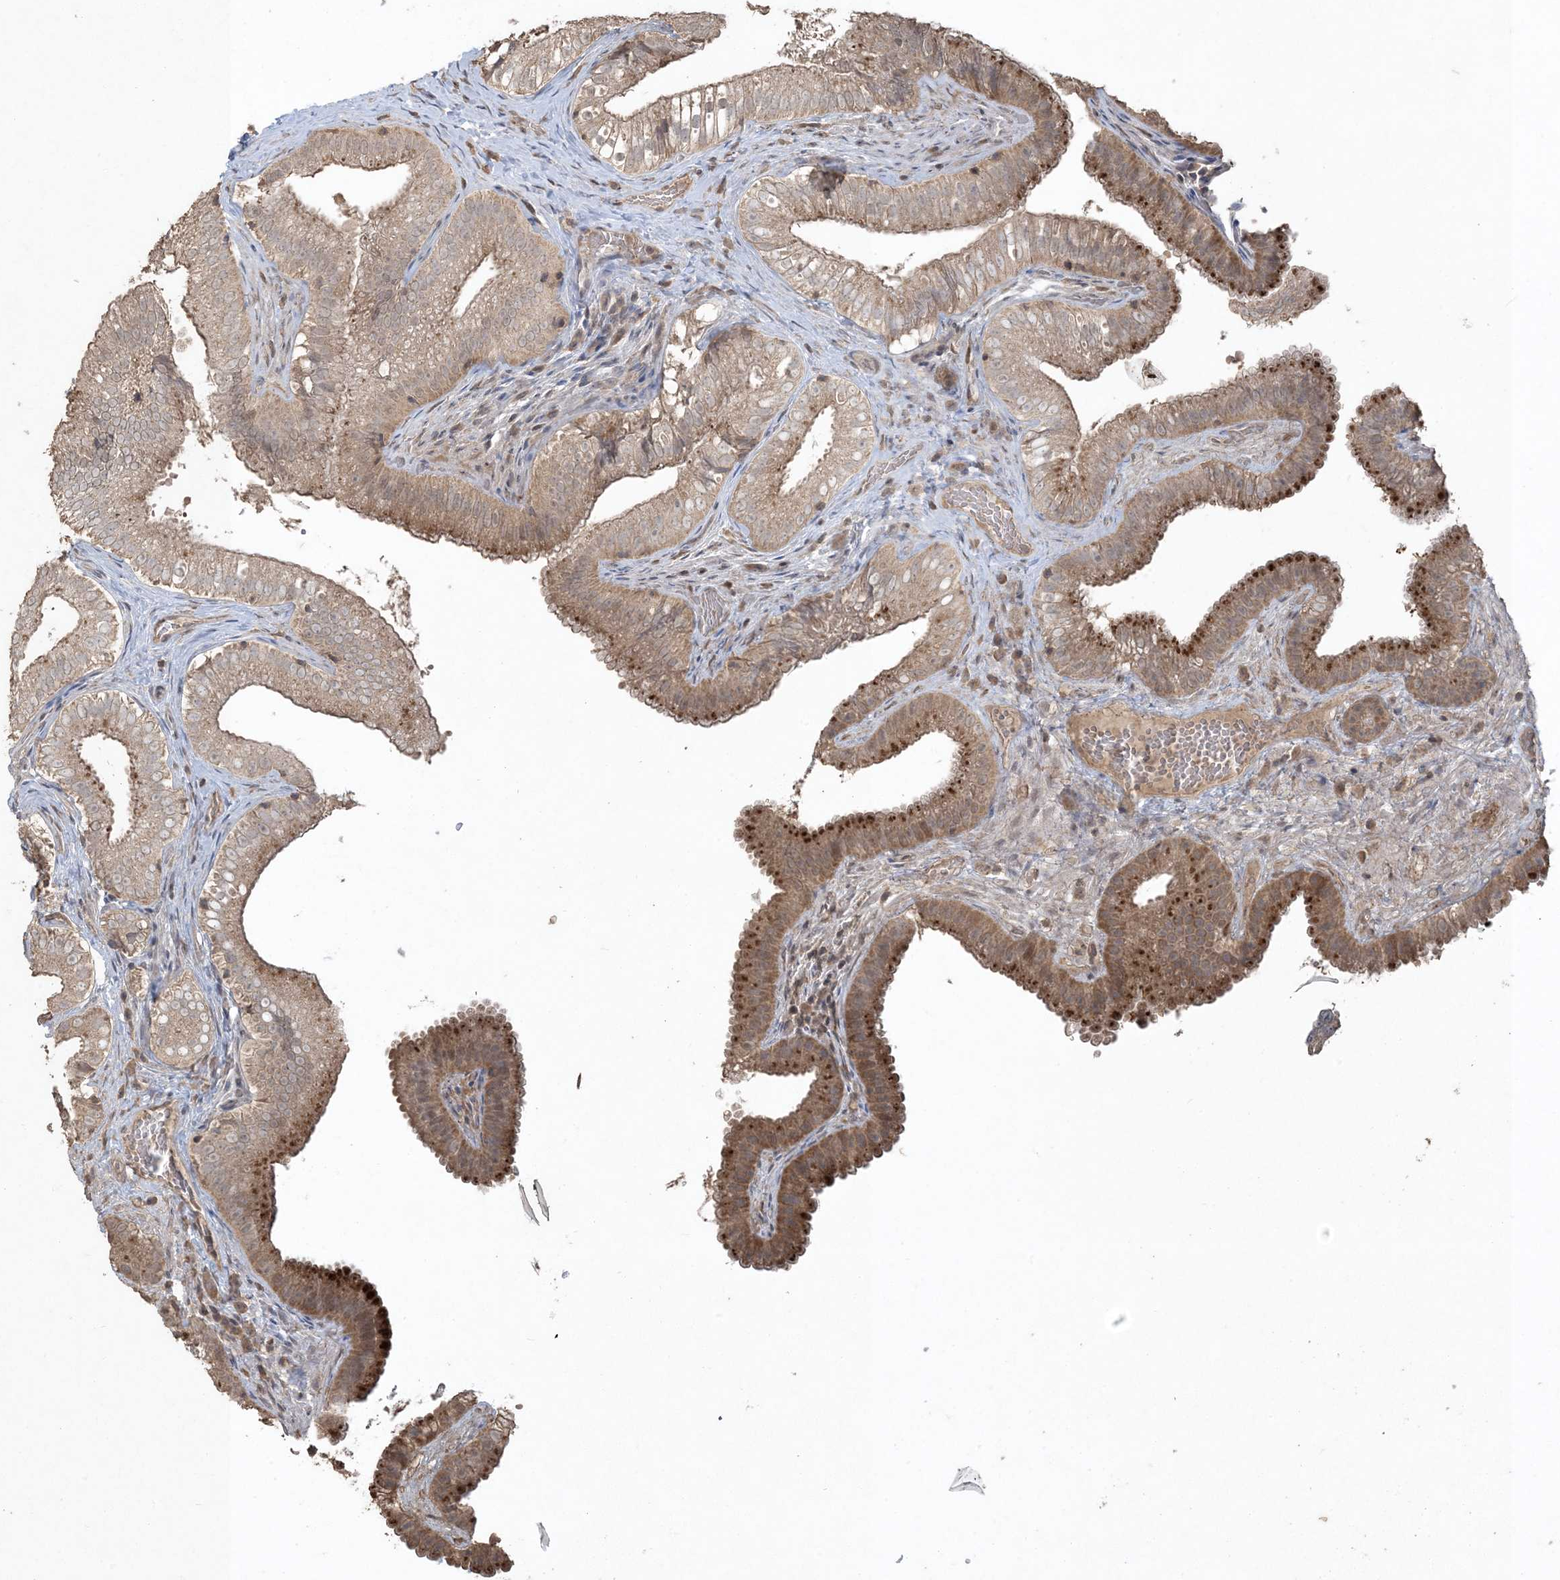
{"staining": {"intensity": "moderate", "quantity": ">75%", "location": "cytoplasmic/membranous"}, "tissue": "gallbladder", "cell_type": "Glandular cells", "image_type": "normal", "snomed": [{"axis": "morphology", "description": "Normal tissue, NOS"}, {"axis": "topography", "description": "Gallbladder"}], "caption": "Protein positivity by immunohistochemistry demonstrates moderate cytoplasmic/membranous expression in approximately >75% of glandular cells in benign gallbladder.", "gene": "EFCAB8", "patient": {"sex": "female", "age": 30}}